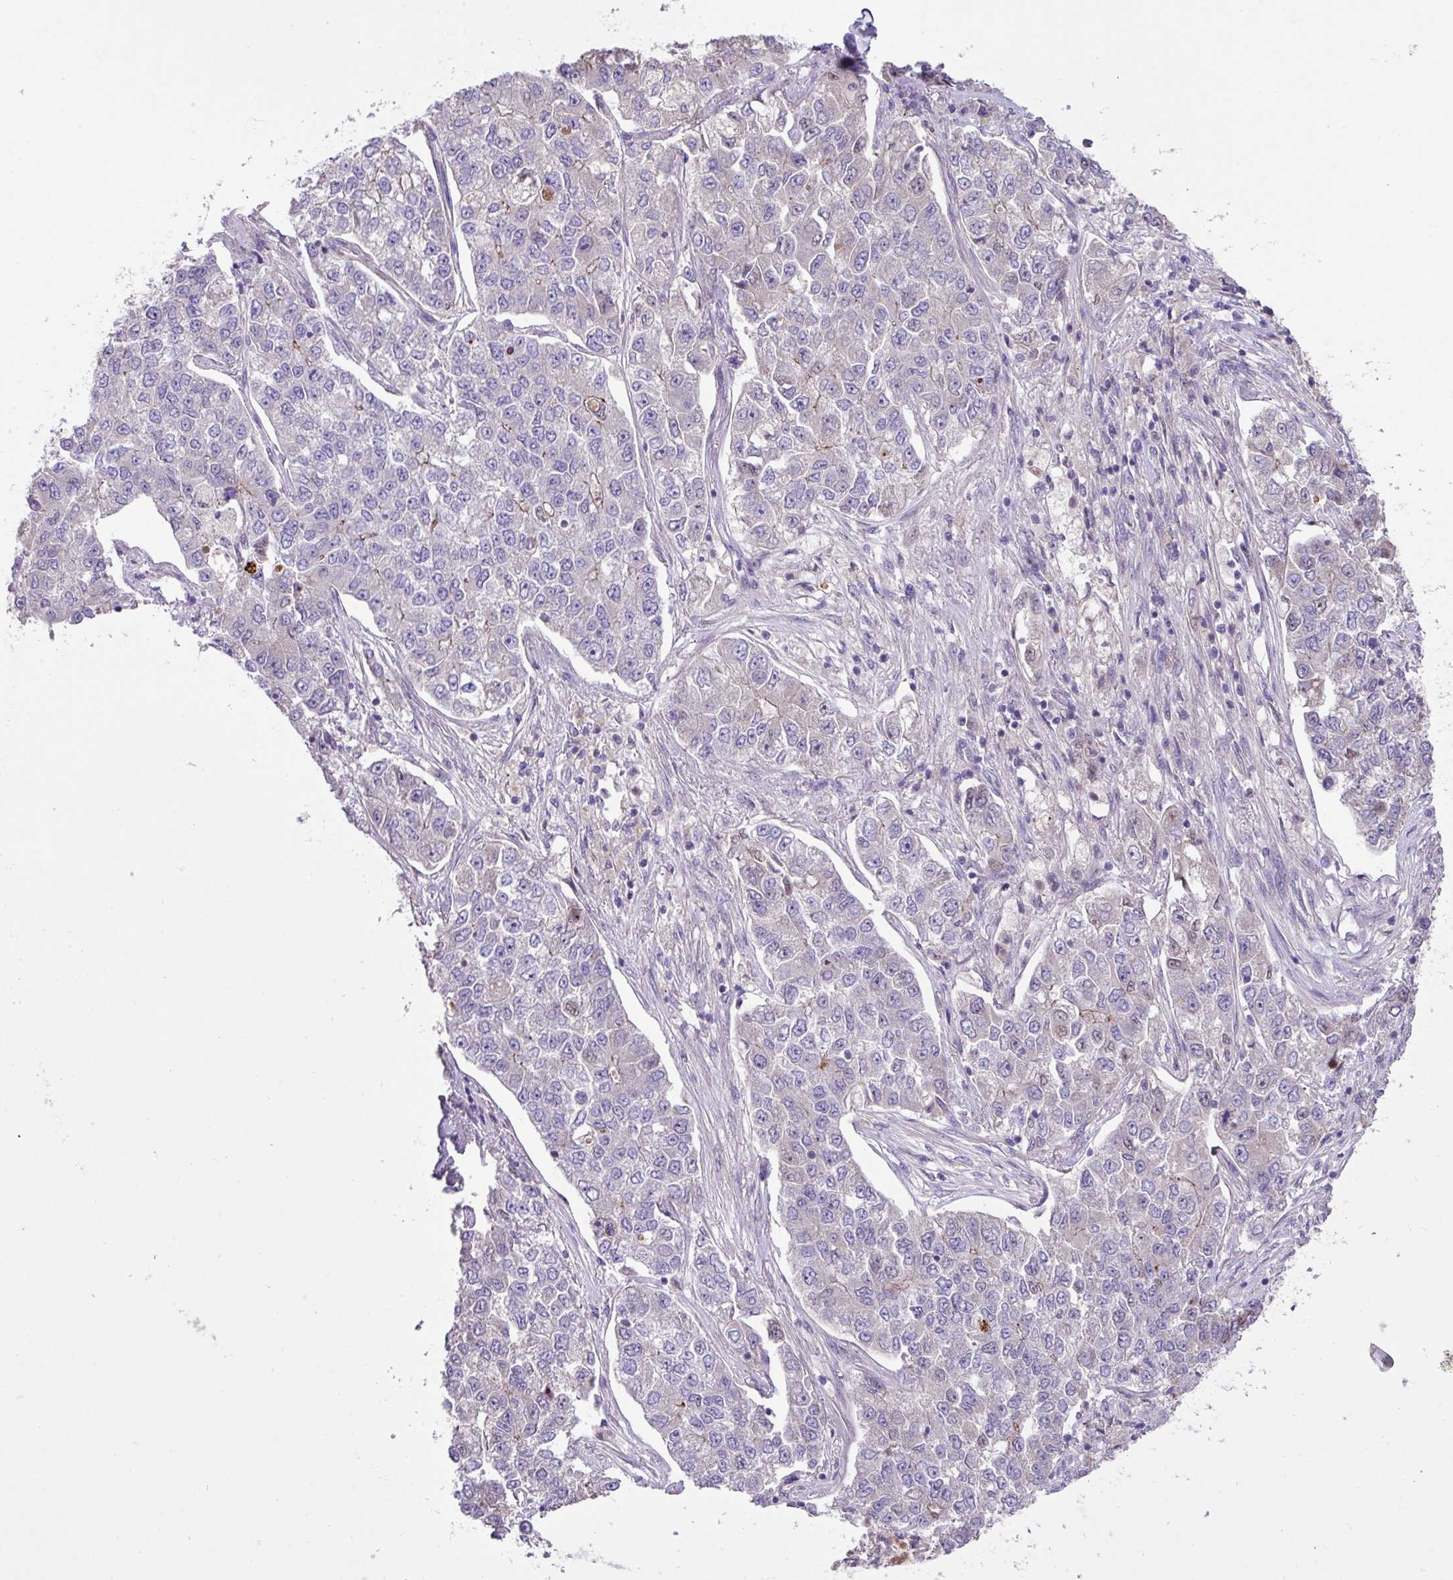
{"staining": {"intensity": "negative", "quantity": "none", "location": "none"}, "tissue": "lung cancer", "cell_type": "Tumor cells", "image_type": "cancer", "snomed": [{"axis": "morphology", "description": "Adenocarcinoma, NOS"}, {"axis": "topography", "description": "Lung"}], "caption": "Immunohistochemical staining of human lung cancer reveals no significant expression in tumor cells.", "gene": "IQCJ", "patient": {"sex": "male", "age": 49}}